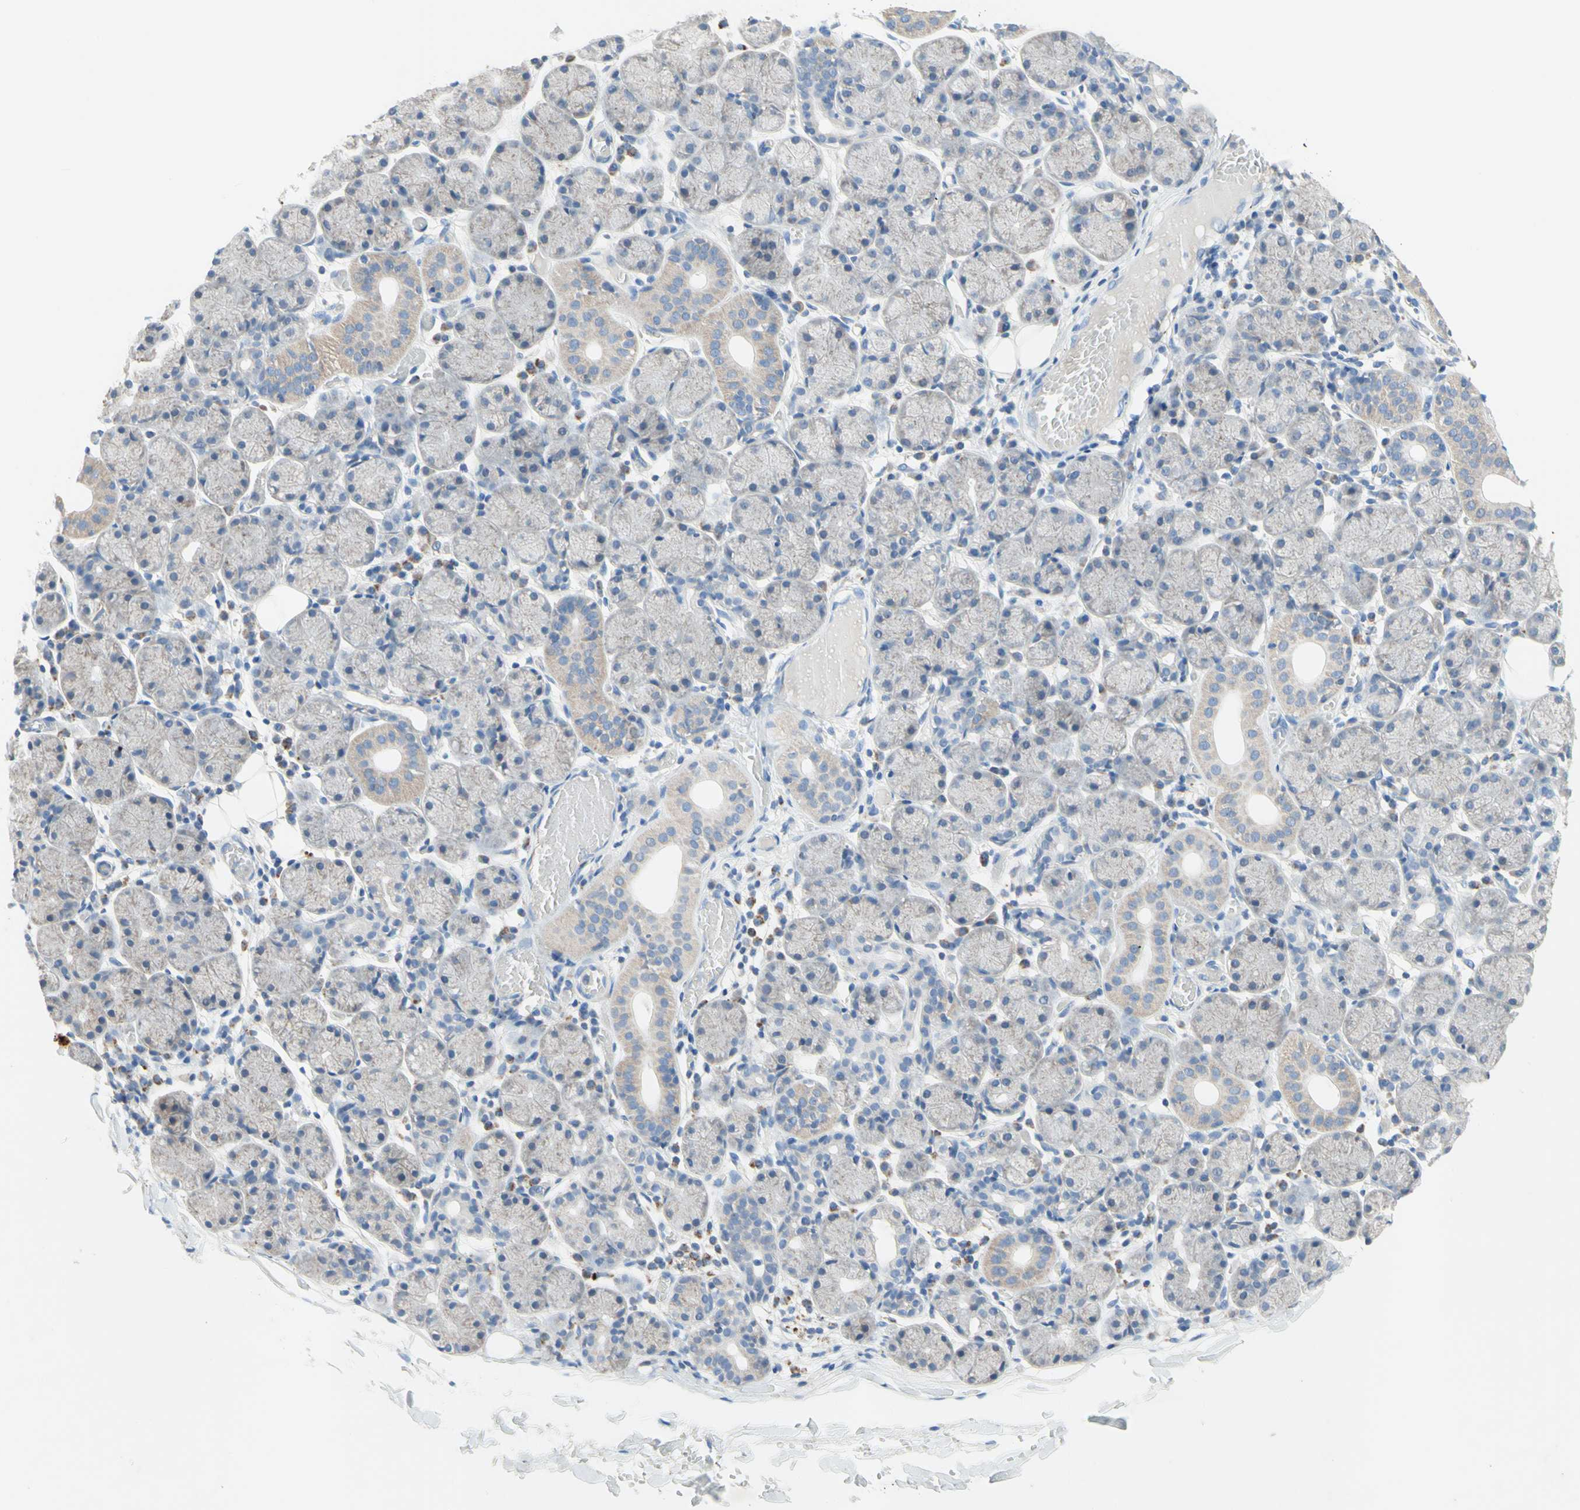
{"staining": {"intensity": "weak", "quantity": "<25%", "location": "cytoplasmic/membranous"}, "tissue": "salivary gland", "cell_type": "Glandular cells", "image_type": "normal", "snomed": [{"axis": "morphology", "description": "Normal tissue, NOS"}, {"axis": "topography", "description": "Salivary gland"}], "caption": "High magnification brightfield microscopy of benign salivary gland stained with DAB (brown) and counterstained with hematoxylin (blue): glandular cells show no significant positivity.", "gene": "MFF", "patient": {"sex": "female", "age": 24}}